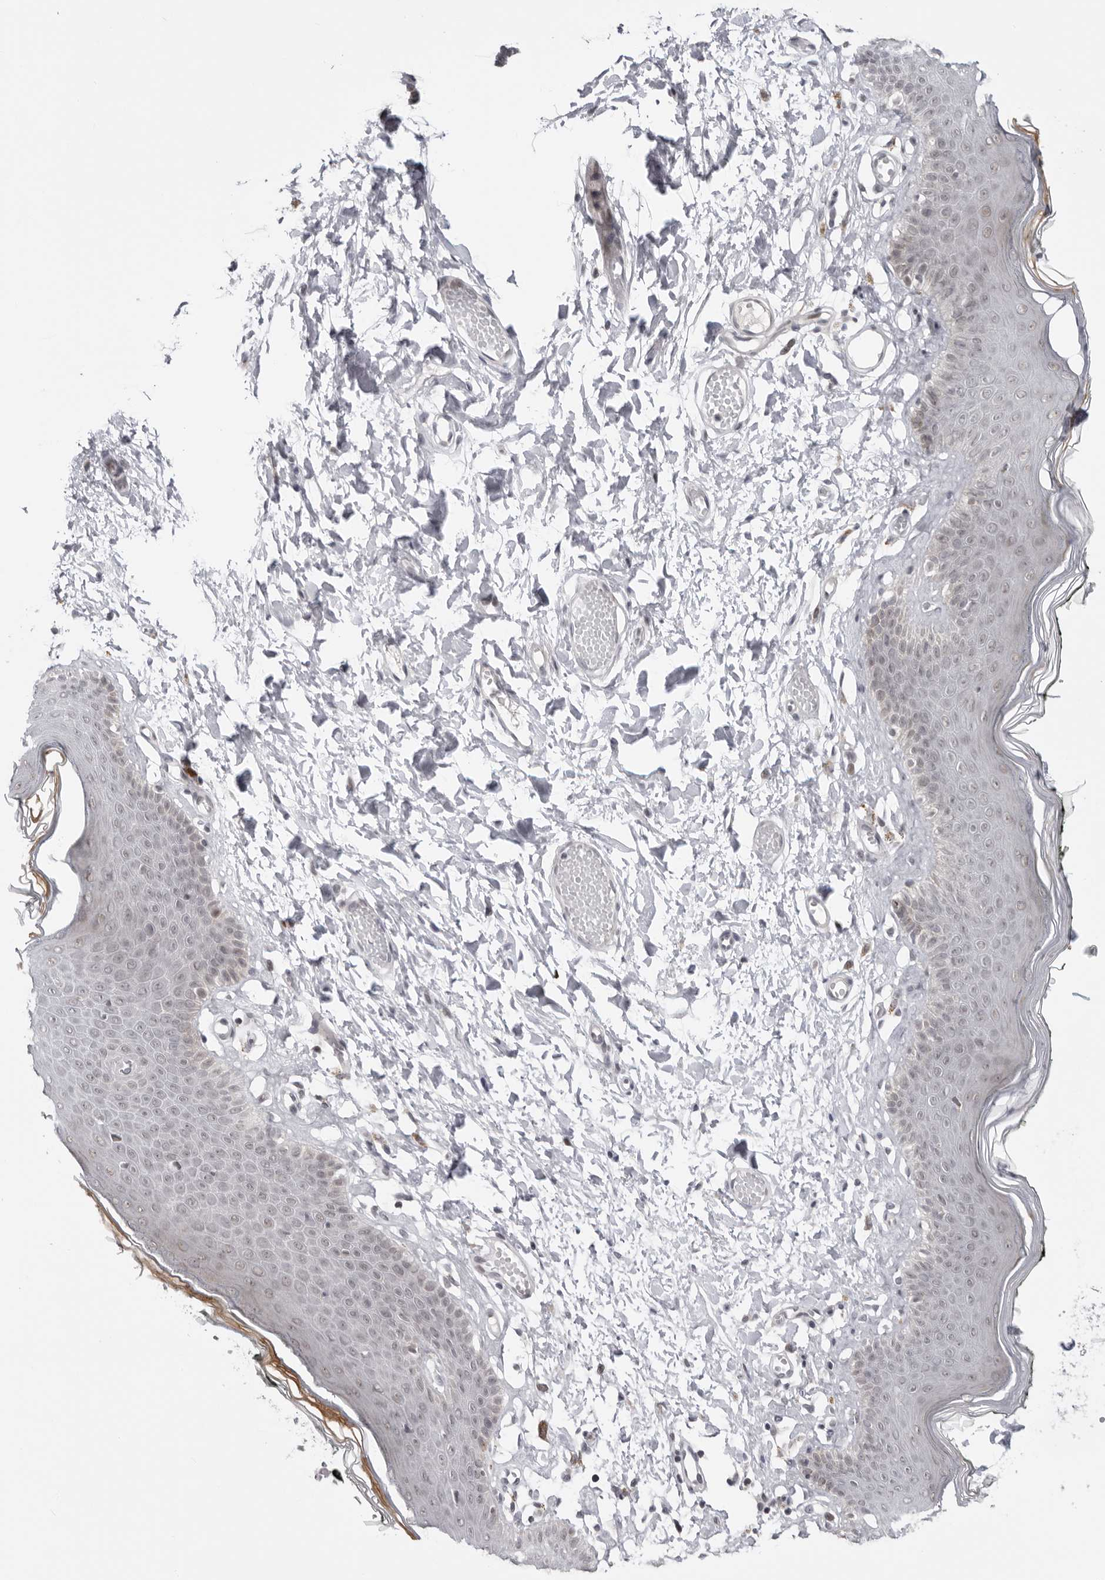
{"staining": {"intensity": "moderate", "quantity": "25%-75%", "location": "nuclear"}, "tissue": "skin", "cell_type": "Epidermal cells", "image_type": "normal", "snomed": [{"axis": "morphology", "description": "Normal tissue, NOS"}, {"axis": "morphology", "description": "Inflammation, NOS"}, {"axis": "topography", "description": "Vulva"}], "caption": "The immunohistochemical stain highlights moderate nuclear positivity in epidermal cells of unremarkable skin. (DAB IHC with brightfield microscopy, high magnification).", "gene": "ALPK2", "patient": {"sex": "female", "age": 84}}